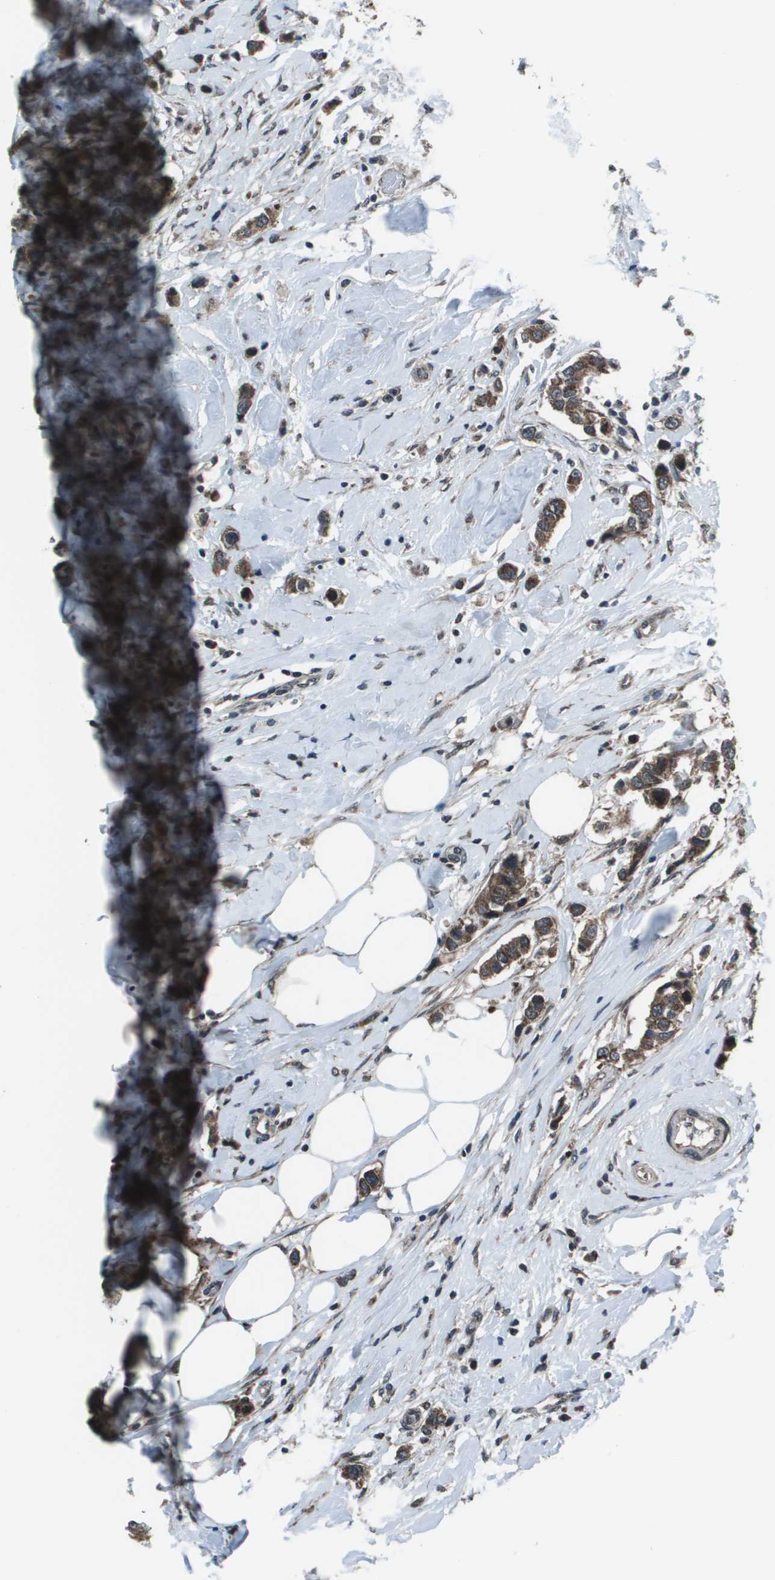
{"staining": {"intensity": "moderate", "quantity": ">75%", "location": "cytoplasmic/membranous"}, "tissue": "breast cancer", "cell_type": "Tumor cells", "image_type": "cancer", "snomed": [{"axis": "morphology", "description": "Normal tissue, NOS"}, {"axis": "morphology", "description": "Duct carcinoma"}, {"axis": "topography", "description": "Breast"}], "caption": "About >75% of tumor cells in human invasive ductal carcinoma (breast) exhibit moderate cytoplasmic/membranous protein expression as visualized by brown immunohistochemical staining.", "gene": "PPFIA1", "patient": {"sex": "female", "age": 50}}